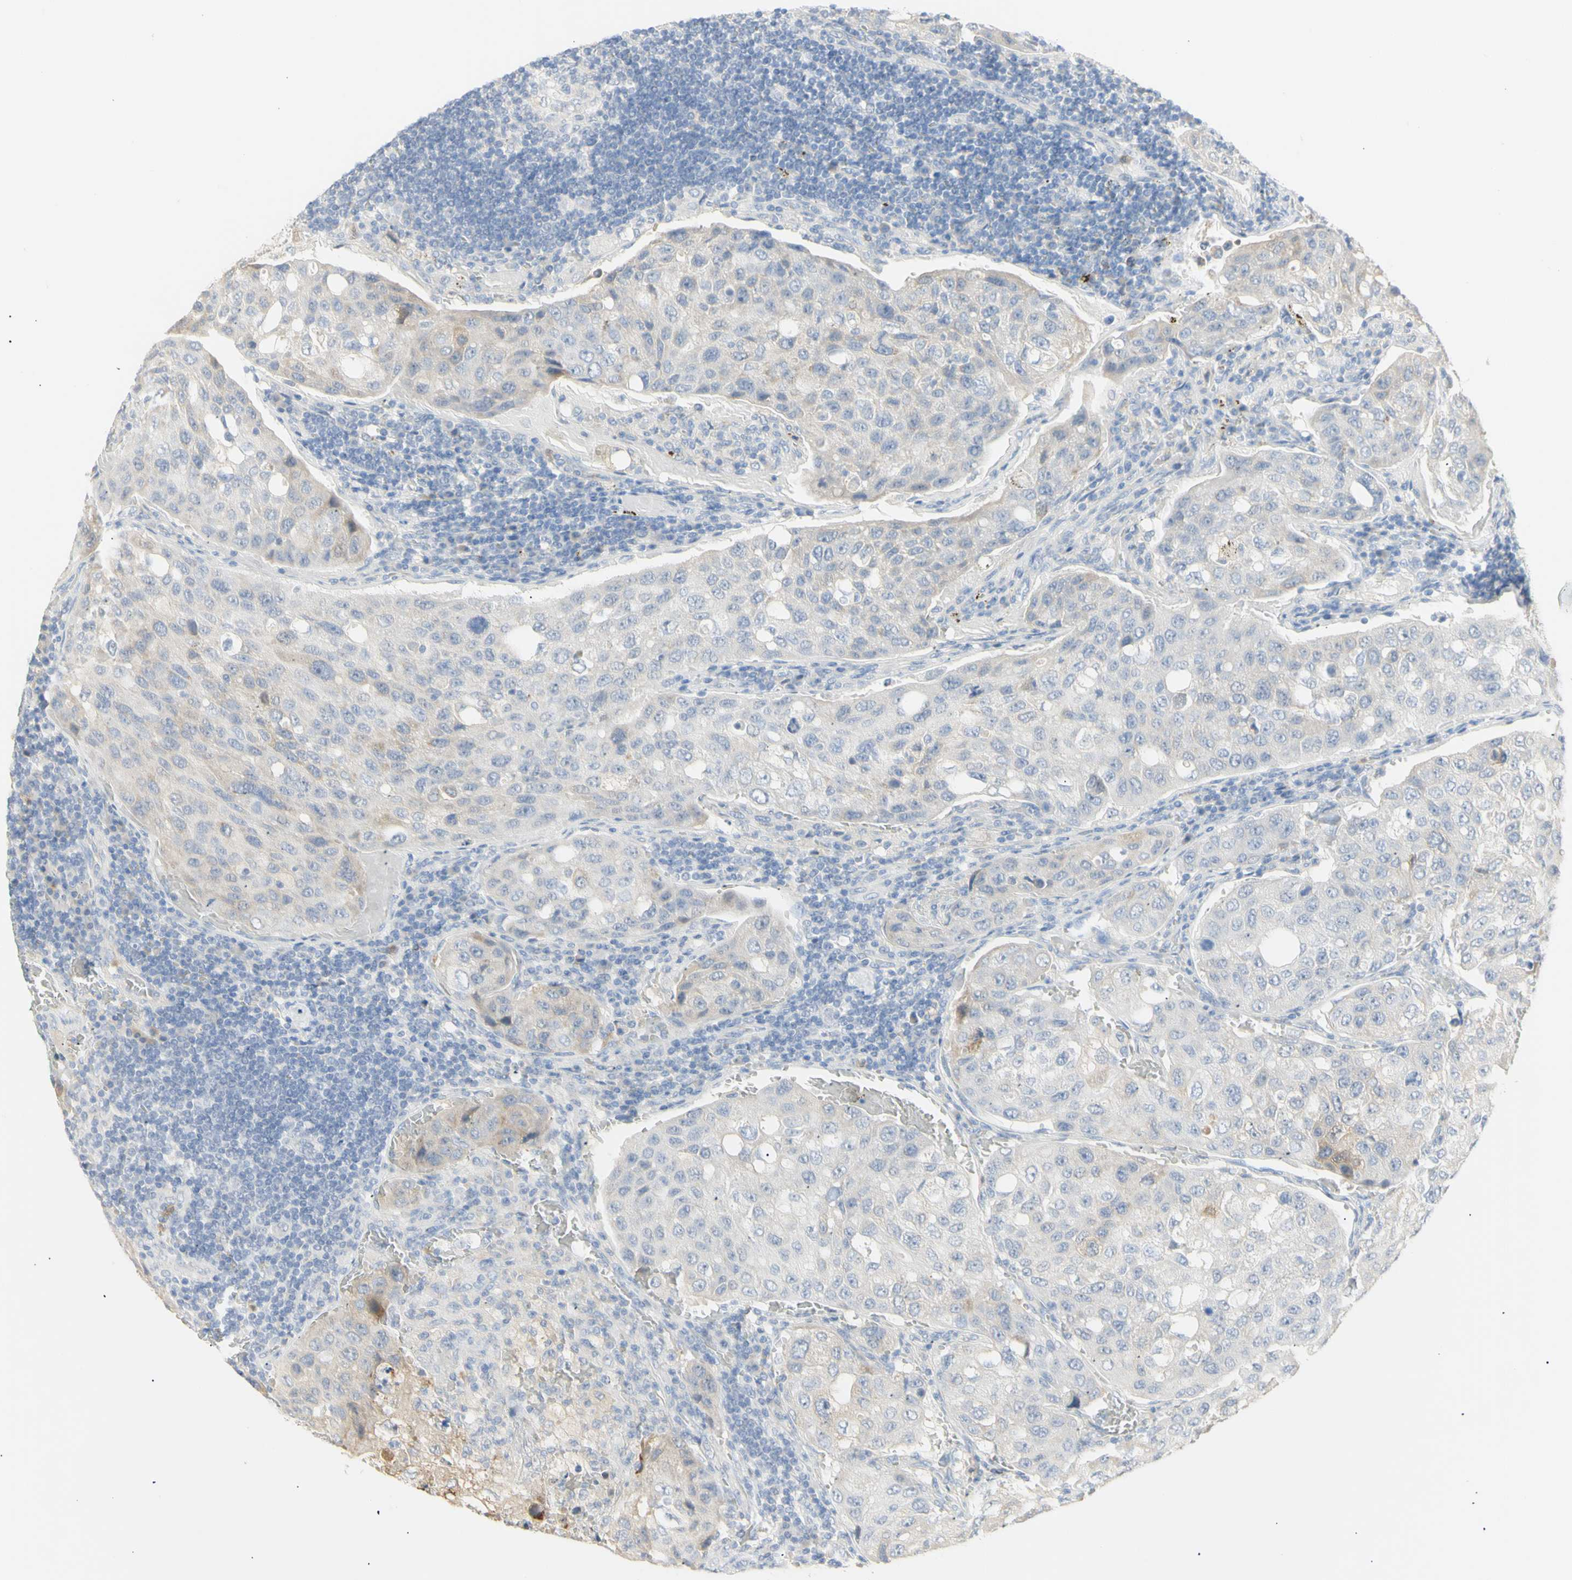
{"staining": {"intensity": "weak", "quantity": "<25%", "location": "cytoplasmic/membranous"}, "tissue": "urothelial cancer", "cell_type": "Tumor cells", "image_type": "cancer", "snomed": [{"axis": "morphology", "description": "Urothelial carcinoma, High grade"}, {"axis": "topography", "description": "Lymph node"}, {"axis": "topography", "description": "Urinary bladder"}], "caption": "A histopathology image of human urothelial cancer is negative for staining in tumor cells.", "gene": "B4GALNT3", "patient": {"sex": "male", "age": 51}}